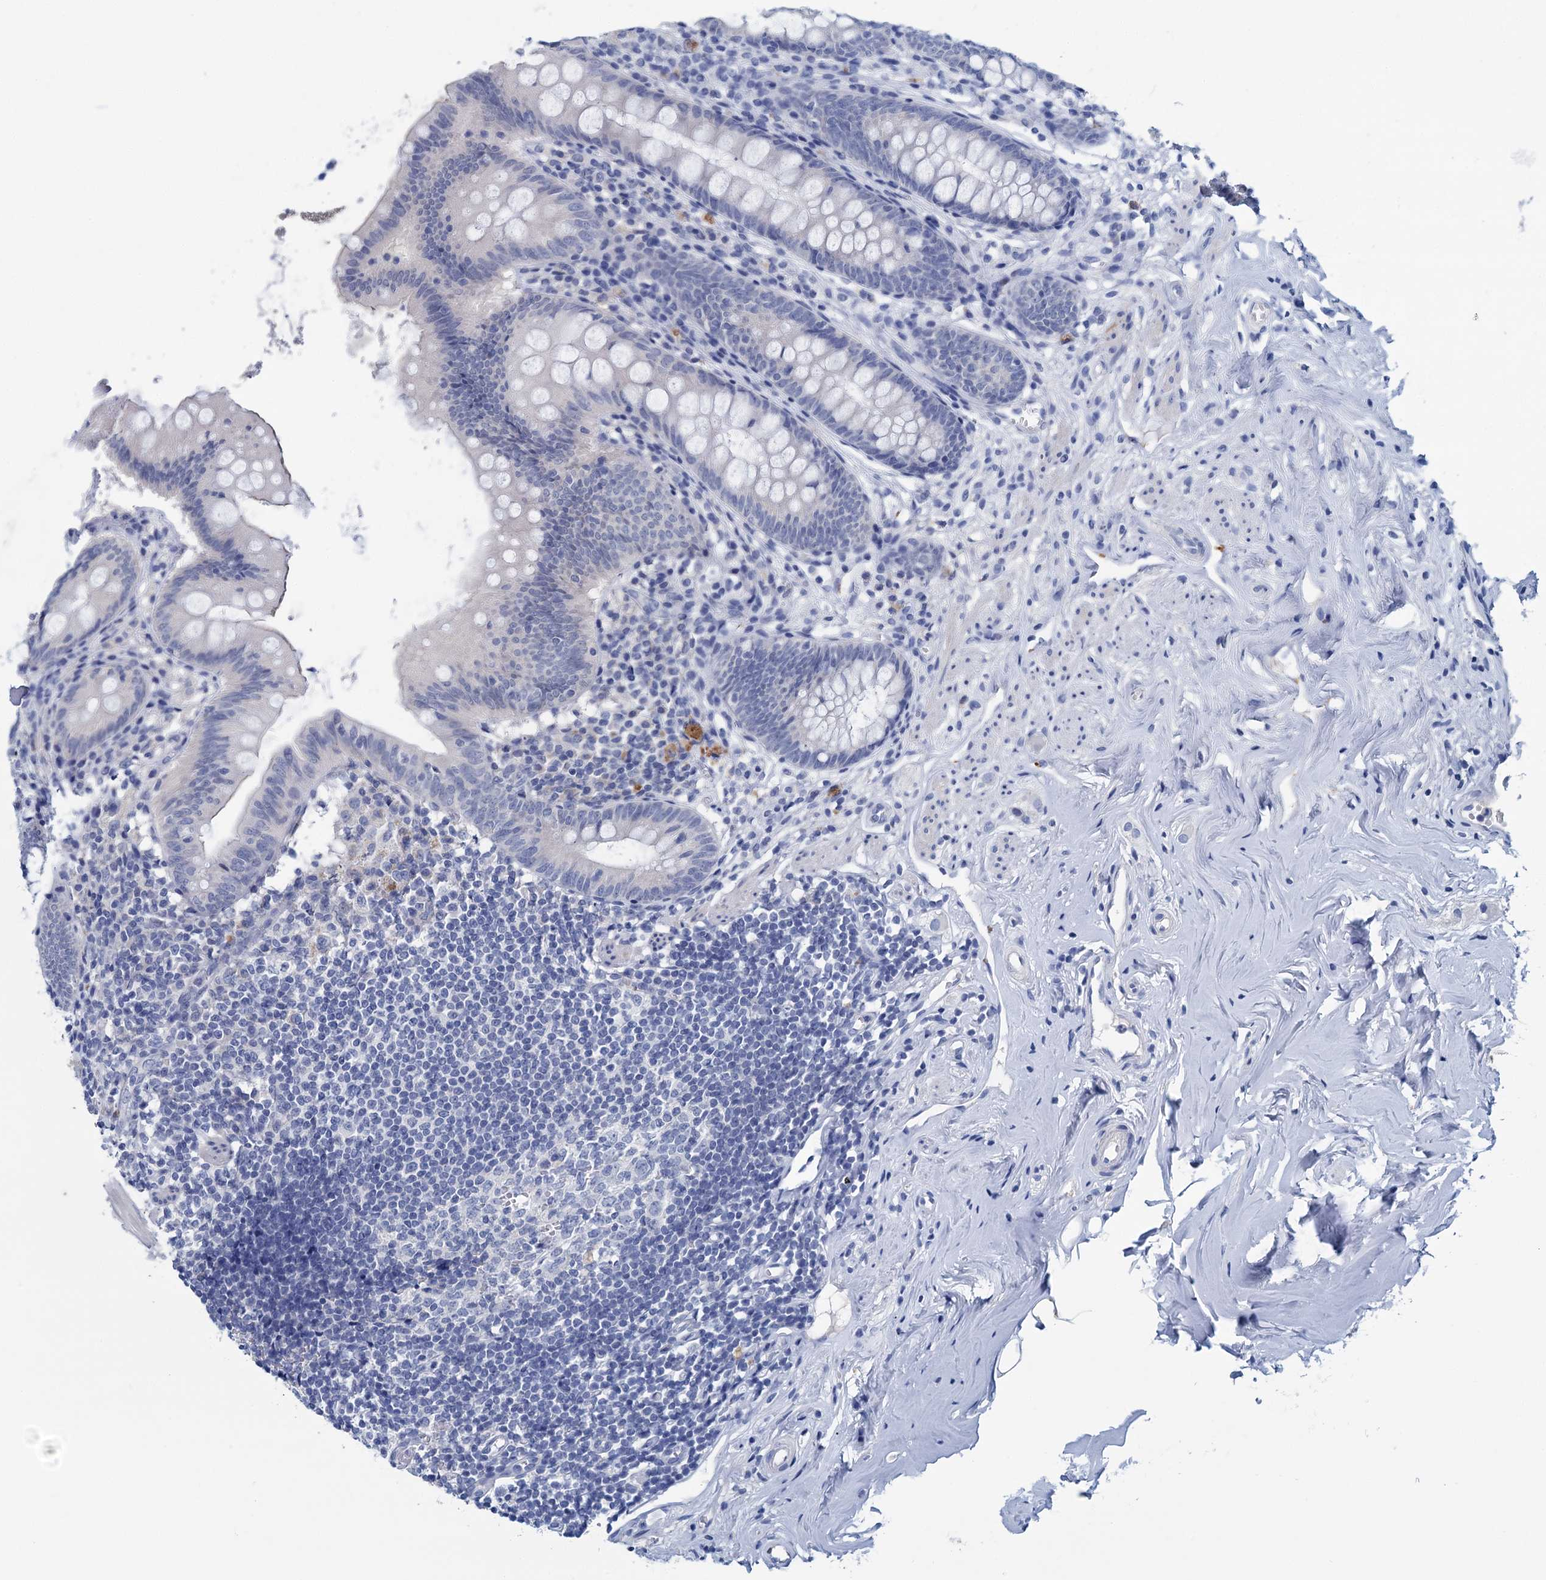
{"staining": {"intensity": "negative", "quantity": "none", "location": "none"}, "tissue": "appendix", "cell_type": "Glandular cells", "image_type": "normal", "snomed": [{"axis": "morphology", "description": "Normal tissue, NOS"}, {"axis": "topography", "description": "Appendix"}], "caption": "Immunohistochemistry (IHC) micrograph of benign appendix stained for a protein (brown), which exhibits no positivity in glandular cells. The staining is performed using DAB brown chromogen with nuclei counter-stained in using hematoxylin.", "gene": "MYOZ3", "patient": {"sex": "female", "age": 51}}